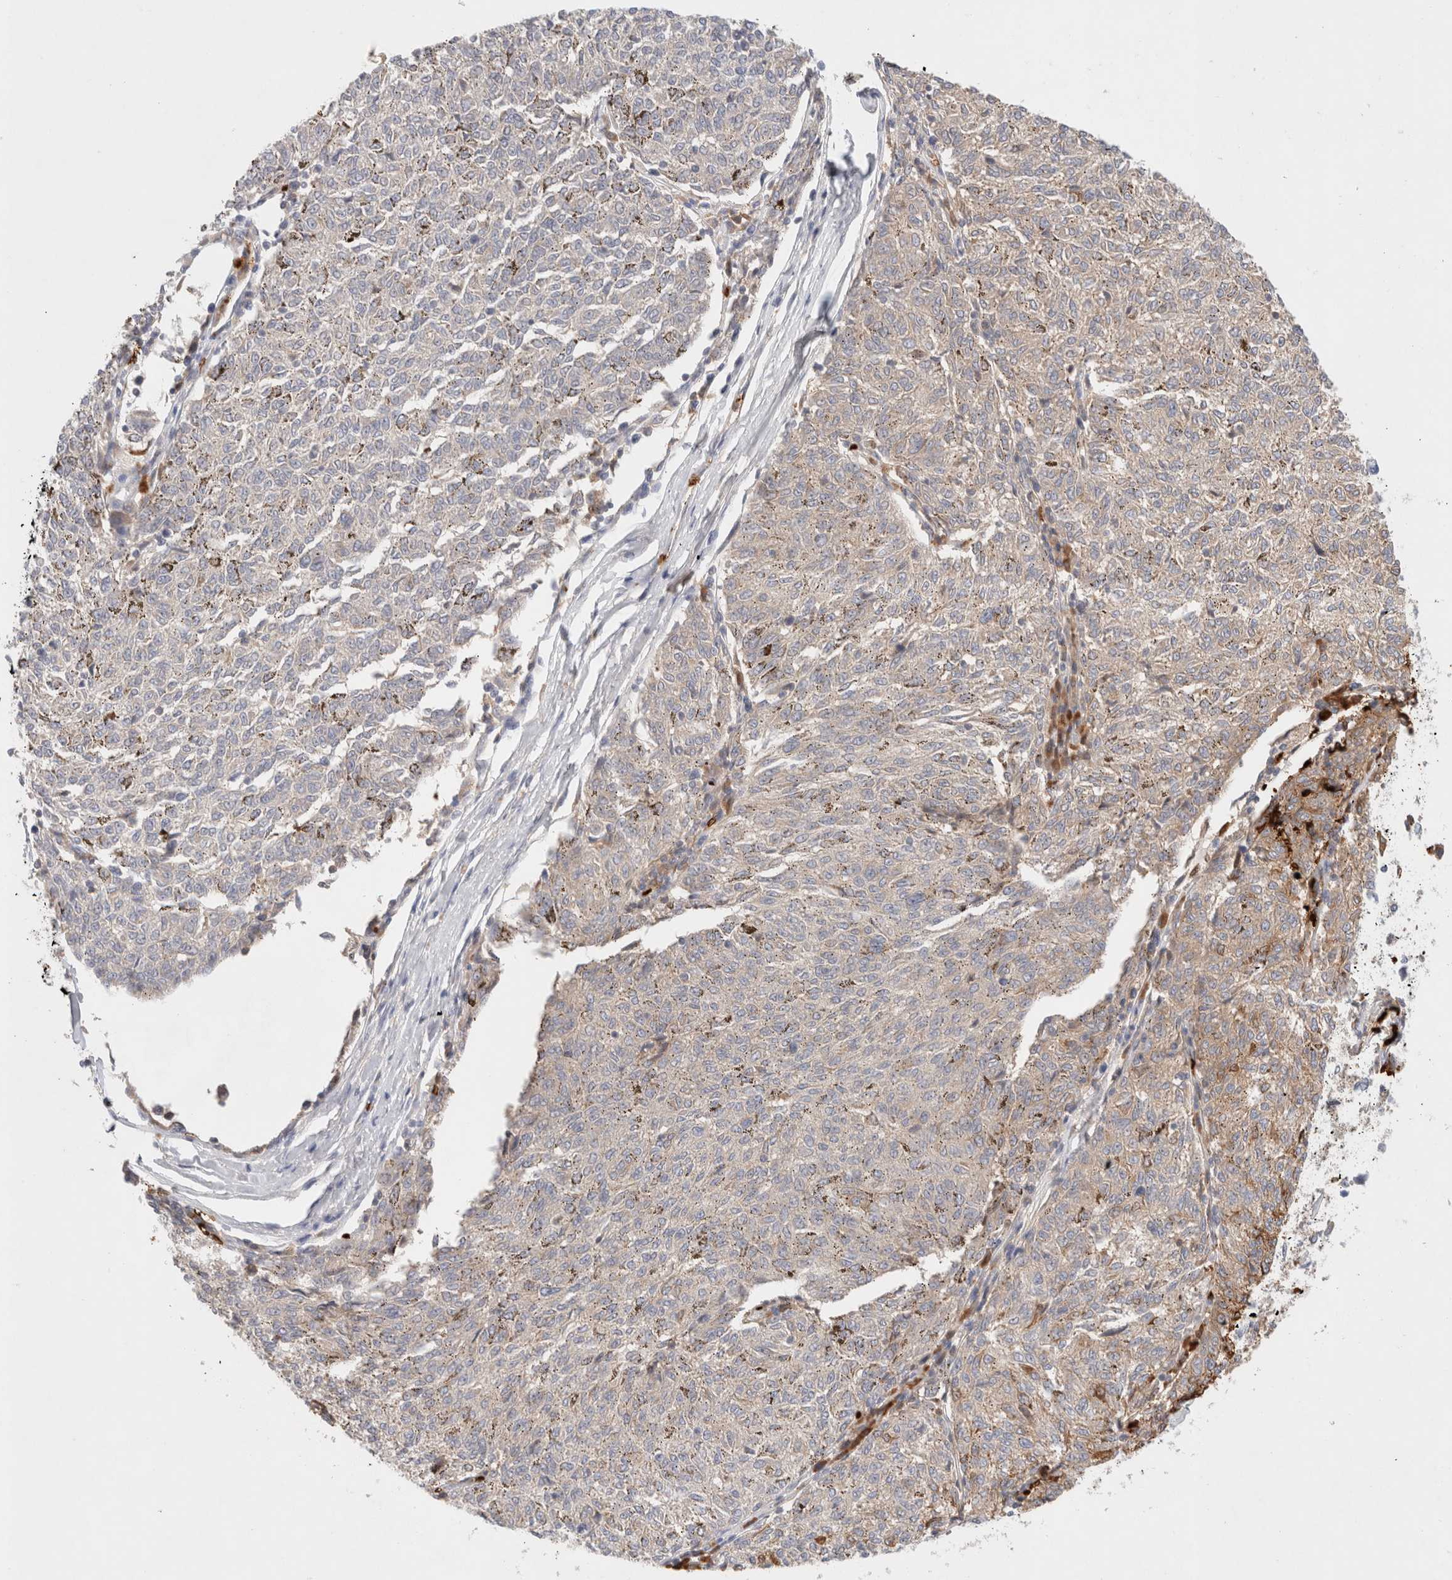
{"staining": {"intensity": "weak", "quantity": "25%-75%", "location": "cytoplasmic/membranous"}, "tissue": "melanoma", "cell_type": "Tumor cells", "image_type": "cancer", "snomed": [{"axis": "morphology", "description": "Malignant melanoma, NOS"}, {"axis": "topography", "description": "Skin"}], "caption": "Malignant melanoma stained for a protein (brown) demonstrates weak cytoplasmic/membranous positive staining in approximately 25%-75% of tumor cells.", "gene": "MST1", "patient": {"sex": "female", "age": 72}}